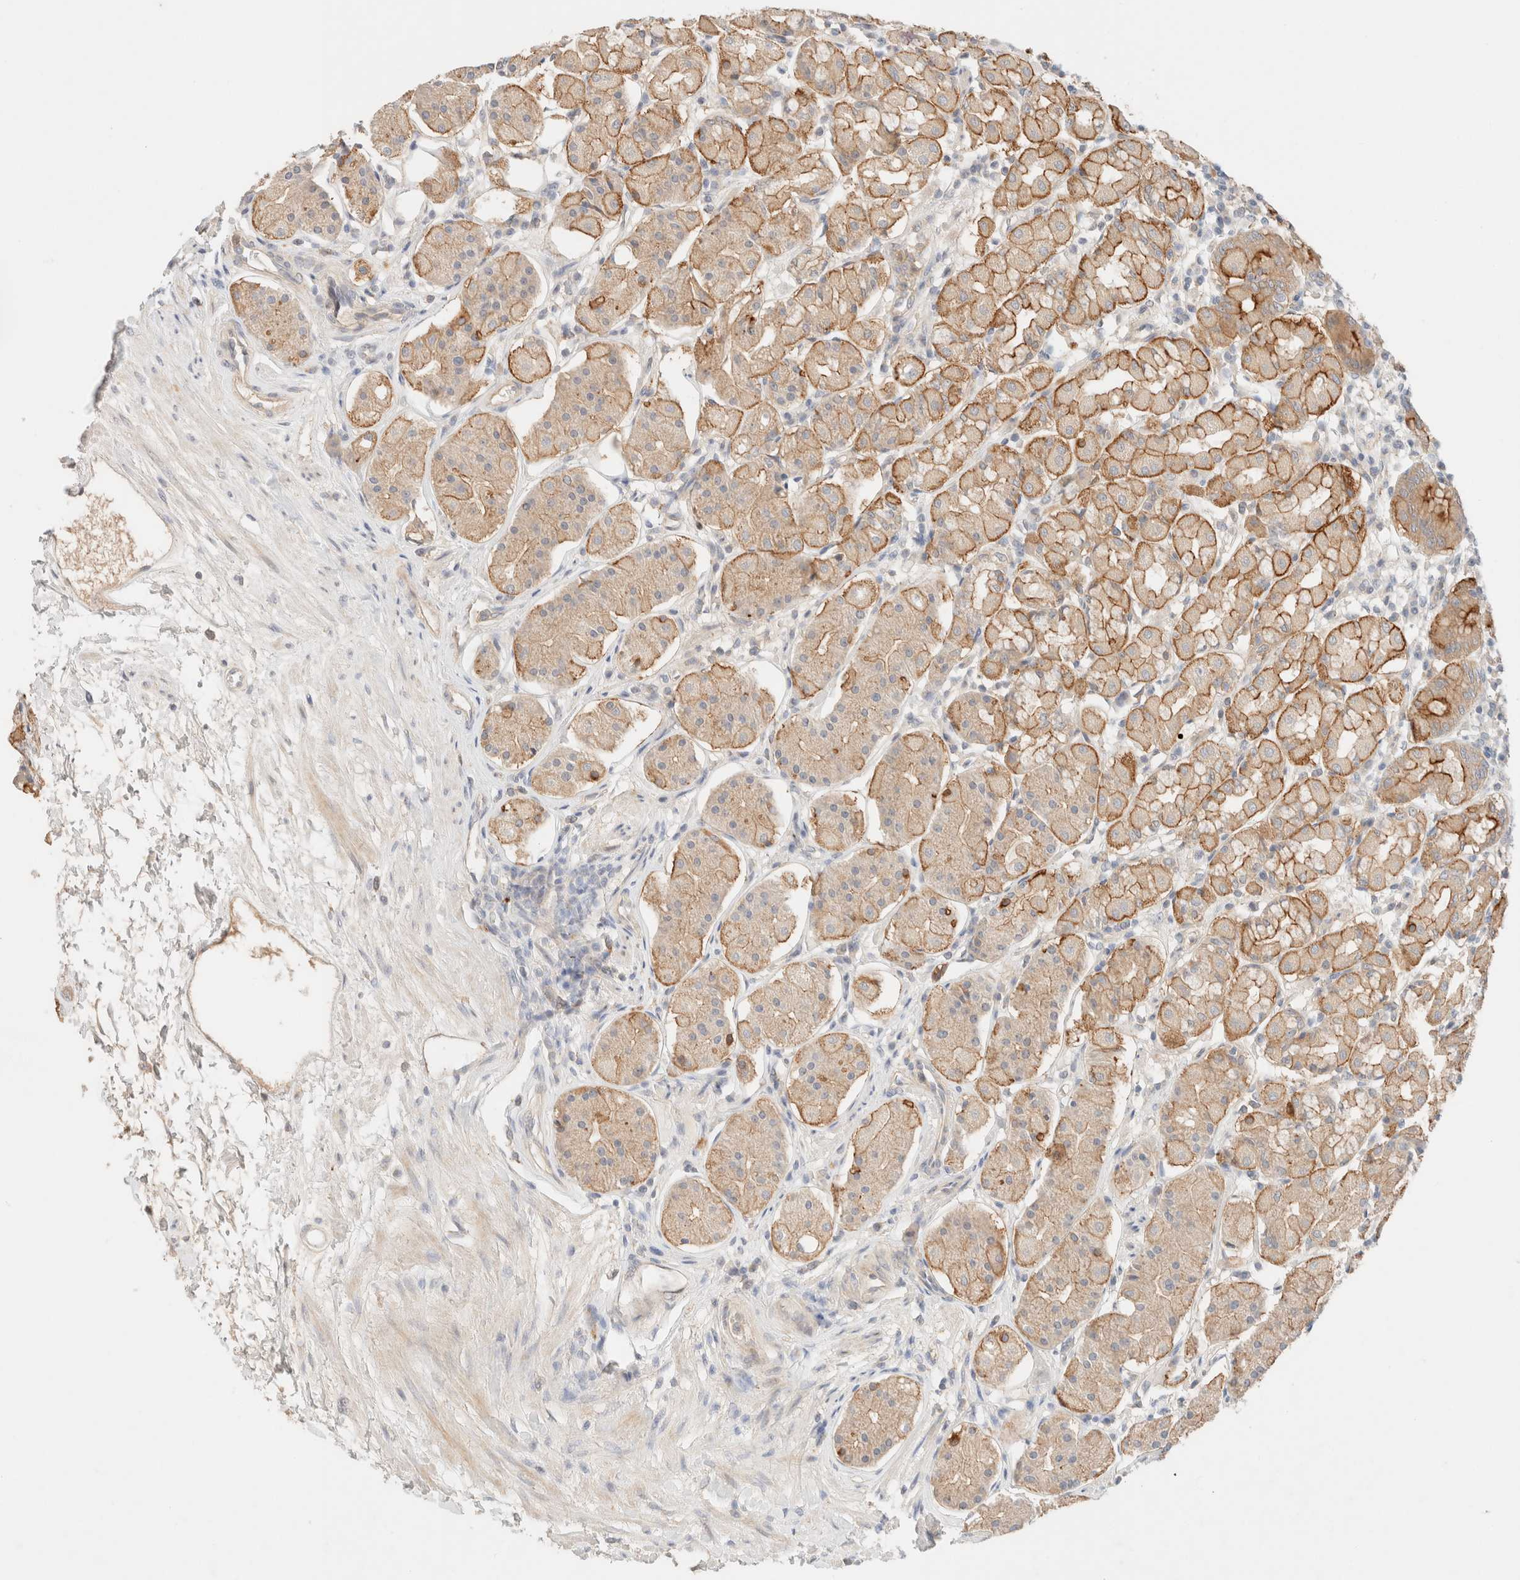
{"staining": {"intensity": "moderate", "quantity": ">75%", "location": "cytoplasmic/membranous"}, "tissue": "stomach", "cell_type": "Glandular cells", "image_type": "normal", "snomed": [{"axis": "morphology", "description": "Normal tissue, NOS"}, {"axis": "topography", "description": "Stomach"}, {"axis": "topography", "description": "Stomach, lower"}], "caption": "A high-resolution photomicrograph shows IHC staining of unremarkable stomach, which exhibits moderate cytoplasmic/membranous staining in approximately >75% of glandular cells.", "gene": "SGSM2", "patient": {"sex": "female", "age": 56}}